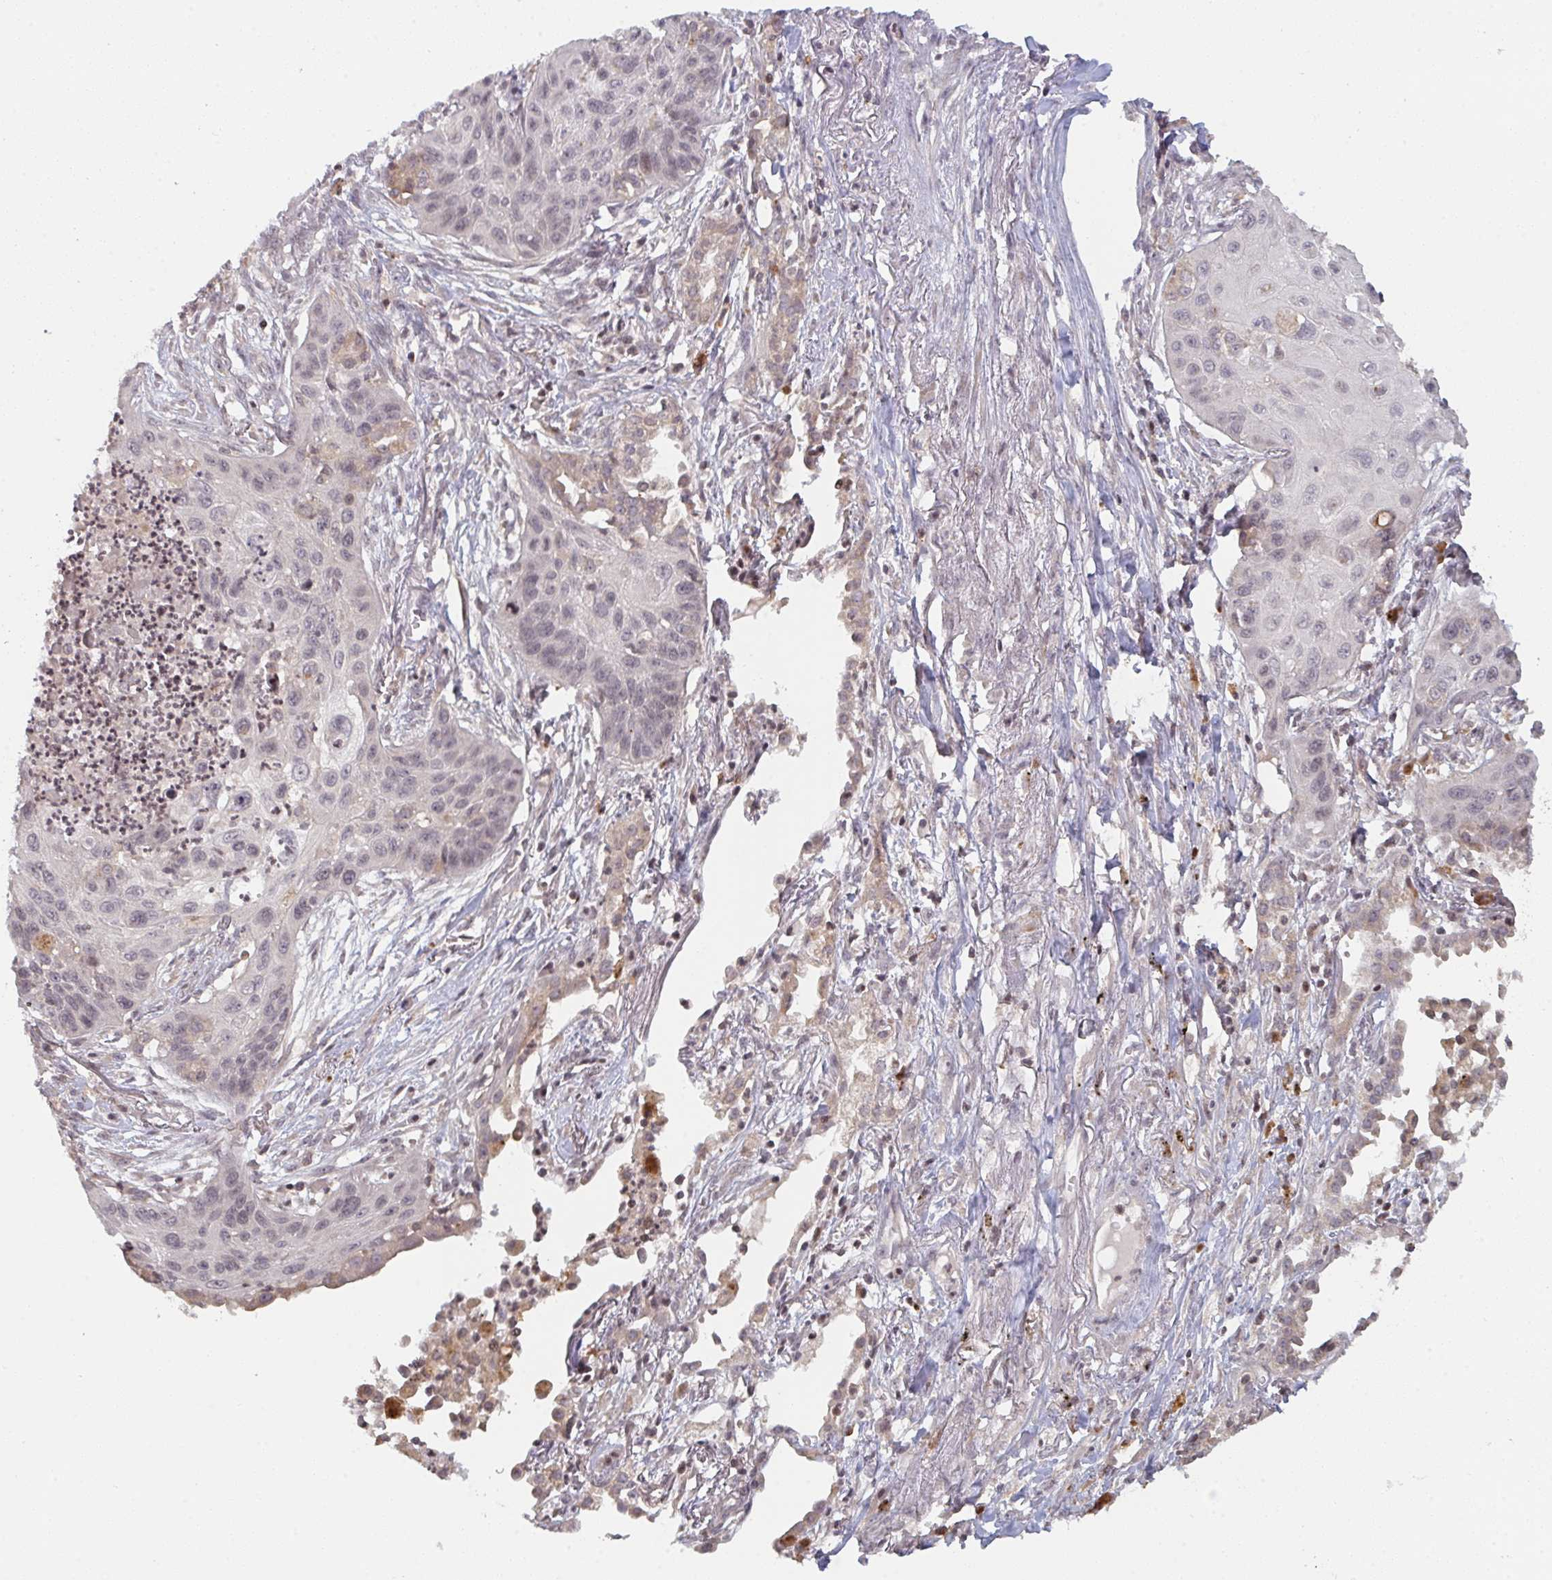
{"staining": {"intensity": "weak", "quantity": "<25%", "location": "nuclear"}, "tissue": "lung cancer", "cell_type": "Tumor cells", "image_type": "cancer", "snomed": [{"axis": "morphology", "description": "Squamous cell carcinoma, NOS"}, {"axis": "topography", "description": "Lung"}], "caption": "A histopathology image of human lung cancer is negative for staining in tumor cells. (Stains: DAB (3,3'-diaminobenzidine) immunohistochemistry (IHC) with hematoxylin counter stain, Microscopy: brightfield microscopy at high magnification).", "gene": "DCST1", "patient": {"sex": "male", "age": 71}}